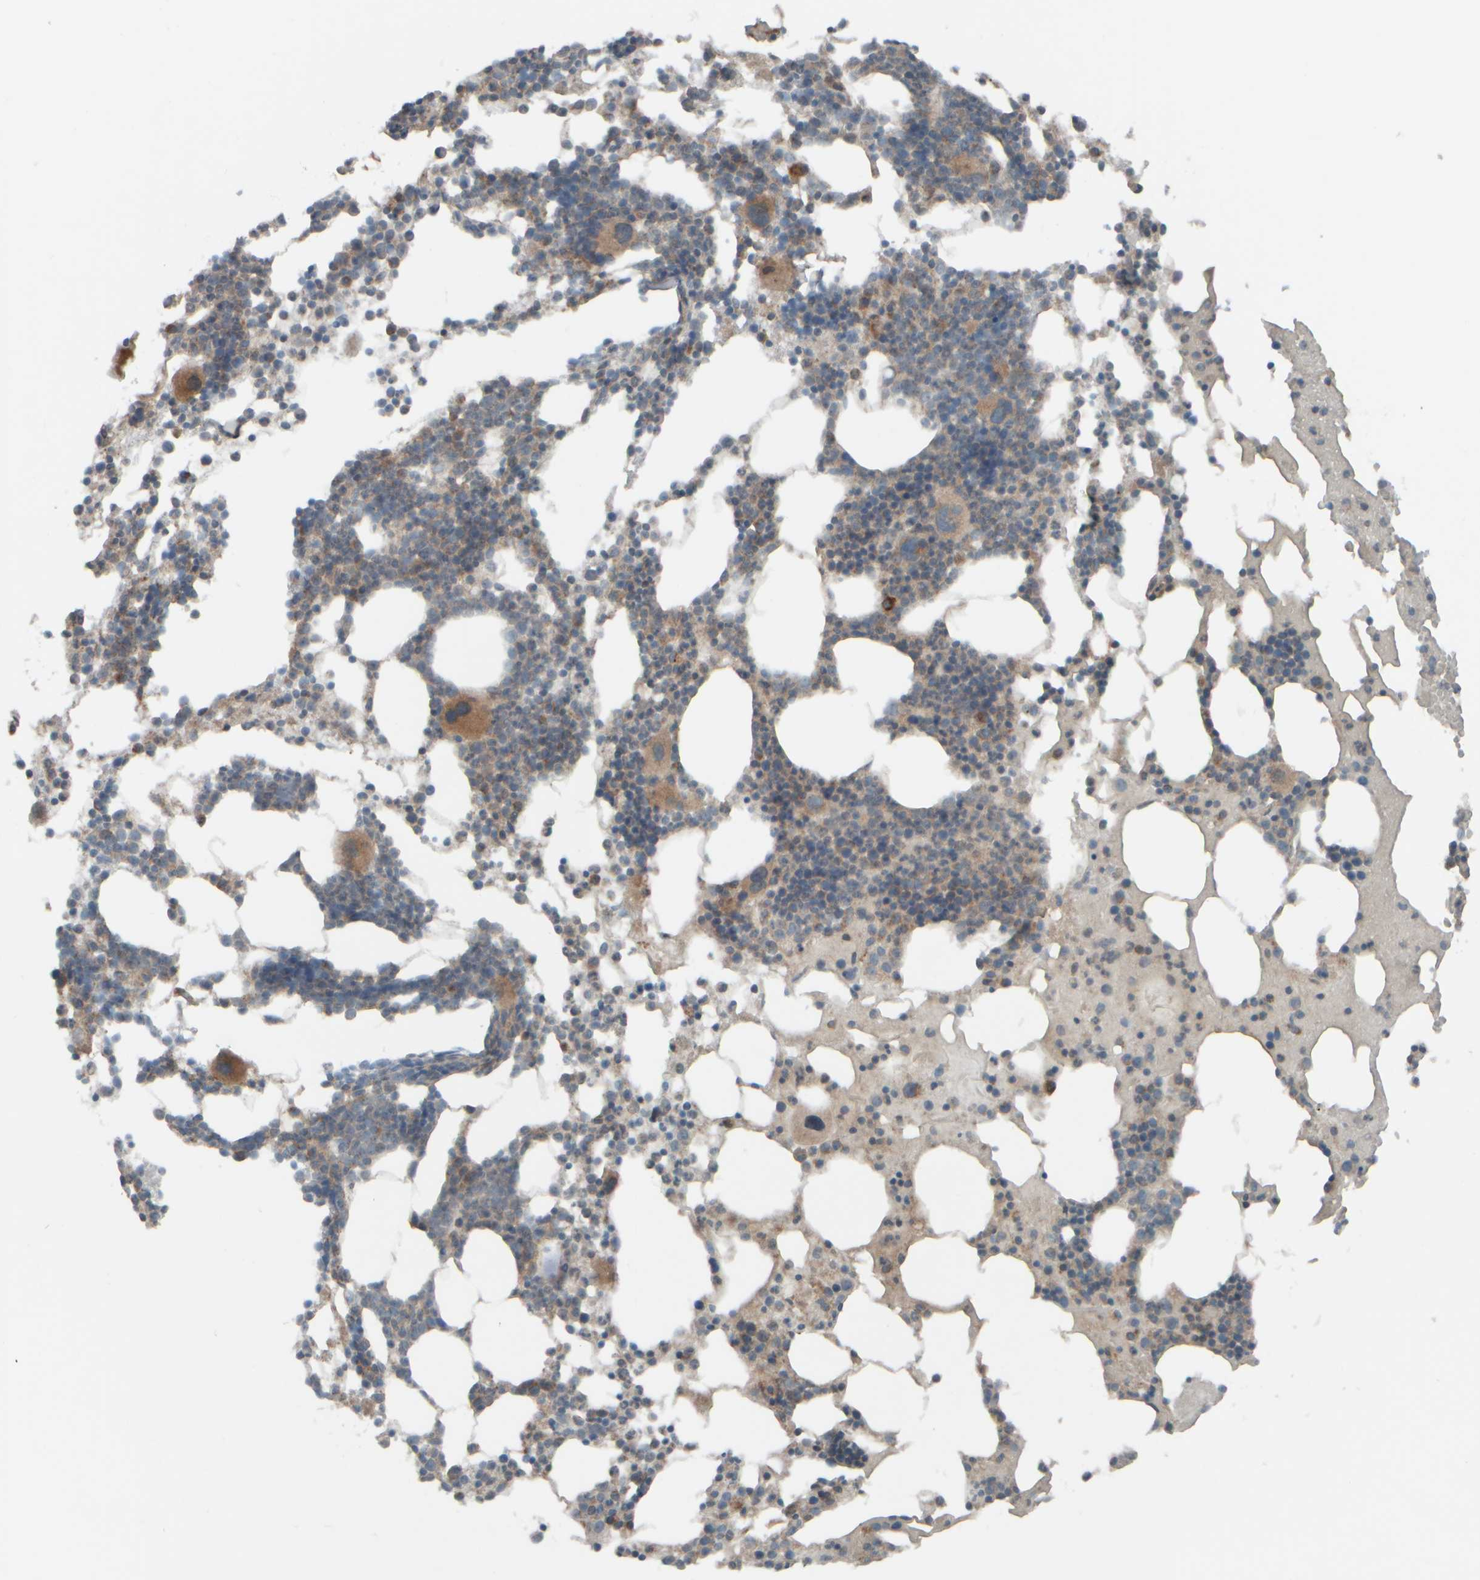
{"staining": {"intensity": "weak", "quantity": "25%-75%", "location": "cytoplasmic/membranous"}, "tissue": "bone marrow", "cell_type": "Hematopoietic cells", "image_type": "normal", "snomed": [{"axis": "morphology", "description": "Normal tissue, NOS"}, {"axis": "morphology", "description": "Inflammation, NOS"}, {"axis": "topography", "description": "Bone marrow"}], "caption": "Brown immunohistochemical staining in unremarkable human bone marrow displays weak cytoplasmic/membranous positivity in approximately 25%-75% of hematopoietic cells.", "gene": "HGS", "patient": {"sex": "male", "age": 68}}